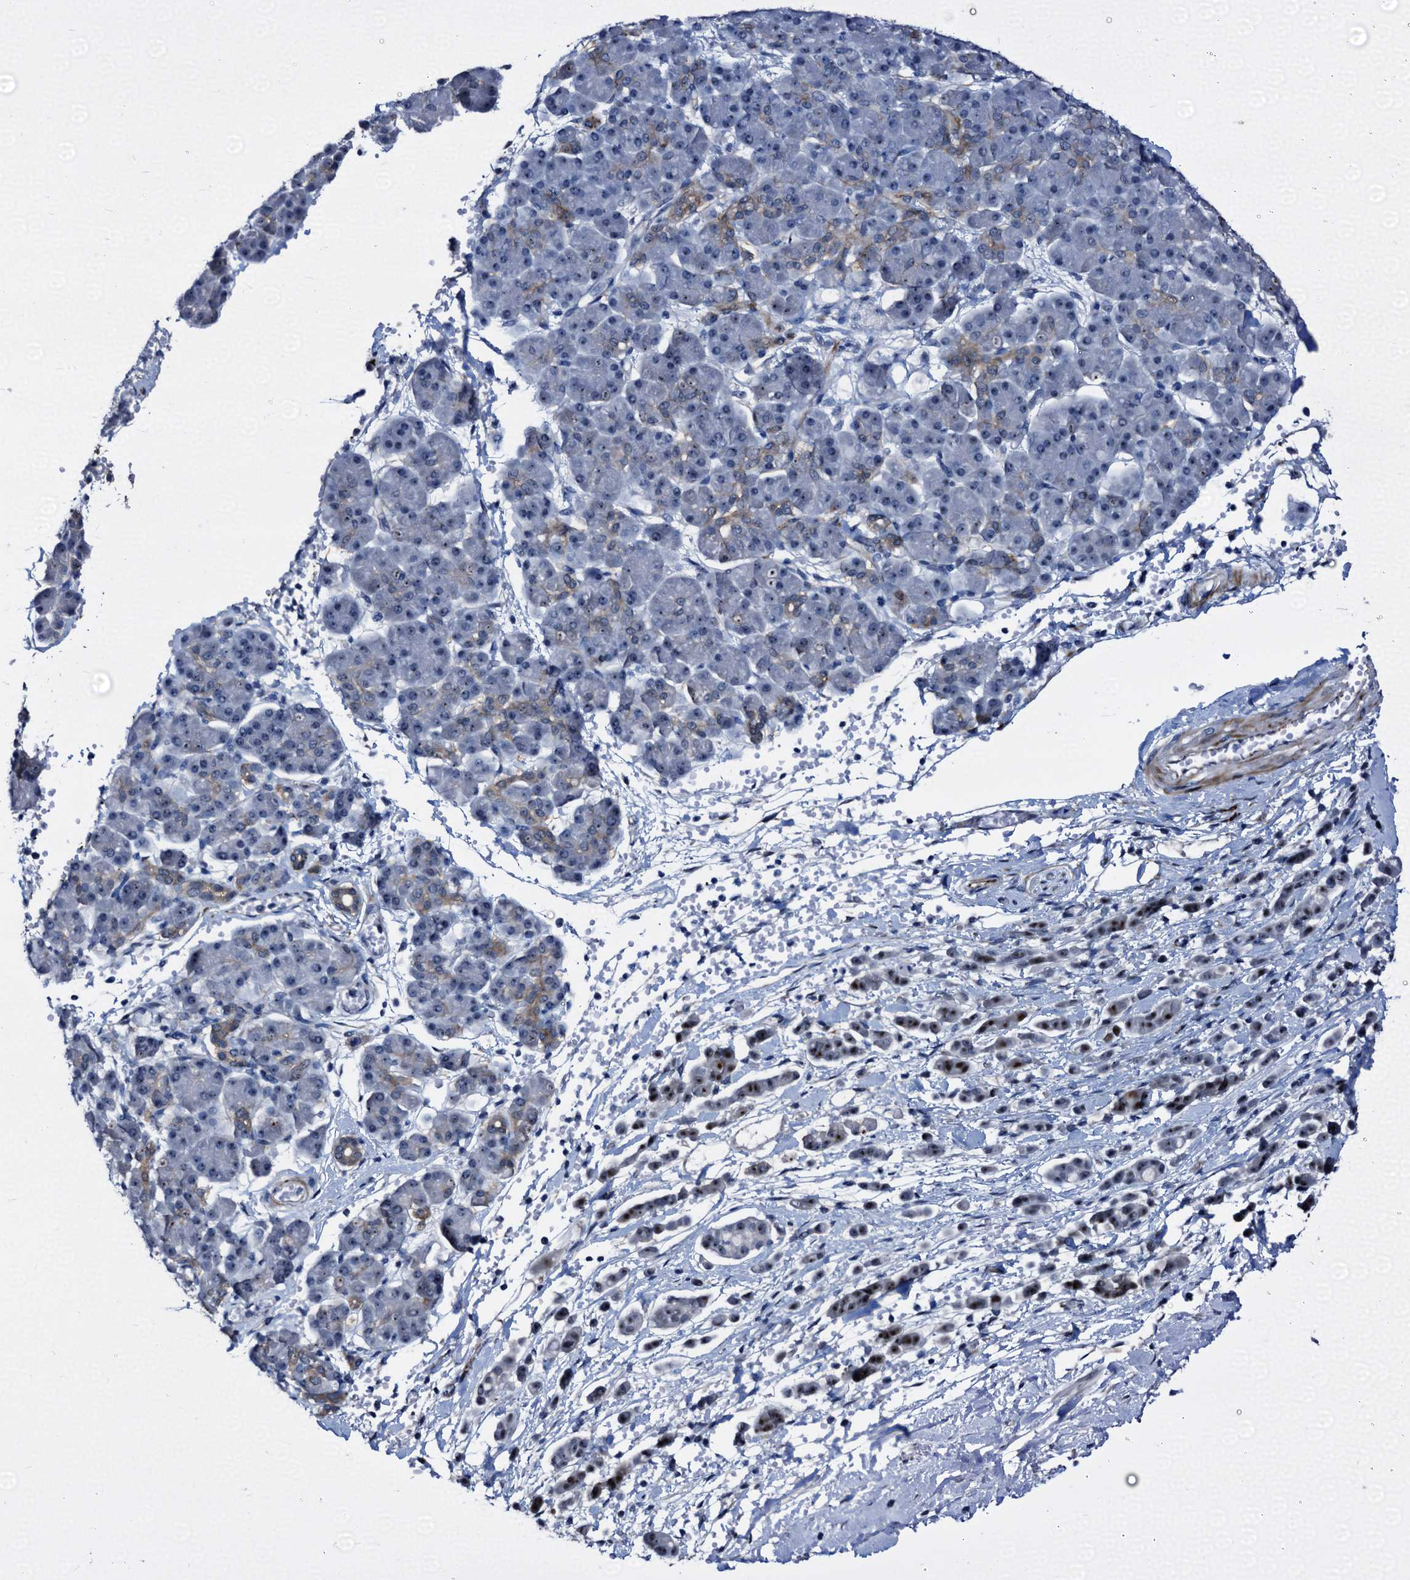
{"staining": {"intensity": "moderate", "quantity": ">75%", "location": "nuclear"}, "tissue": "pancreatic cancer", "cell_type": "Tumor cells", "image_type": "cancer", "snomed": [{"axis": "morphology", "description": "Normal tissue, NOS"}, {"axis": "morphology", "description": "Adenocarcinoma, NOS"}, {"axis": "topography", "description": "Pancreas"}], "caption": "Immunohistochemical staining of human pancreatic cancer shows moderate nuclear protein staining in about >75% of tumor cells. (DAB (3,3'-diaminobenzidine) IHC with brightfield microscopy, high magnification).", "gene": "EMG1", "patient": {"sex": "female", "age": 64}}